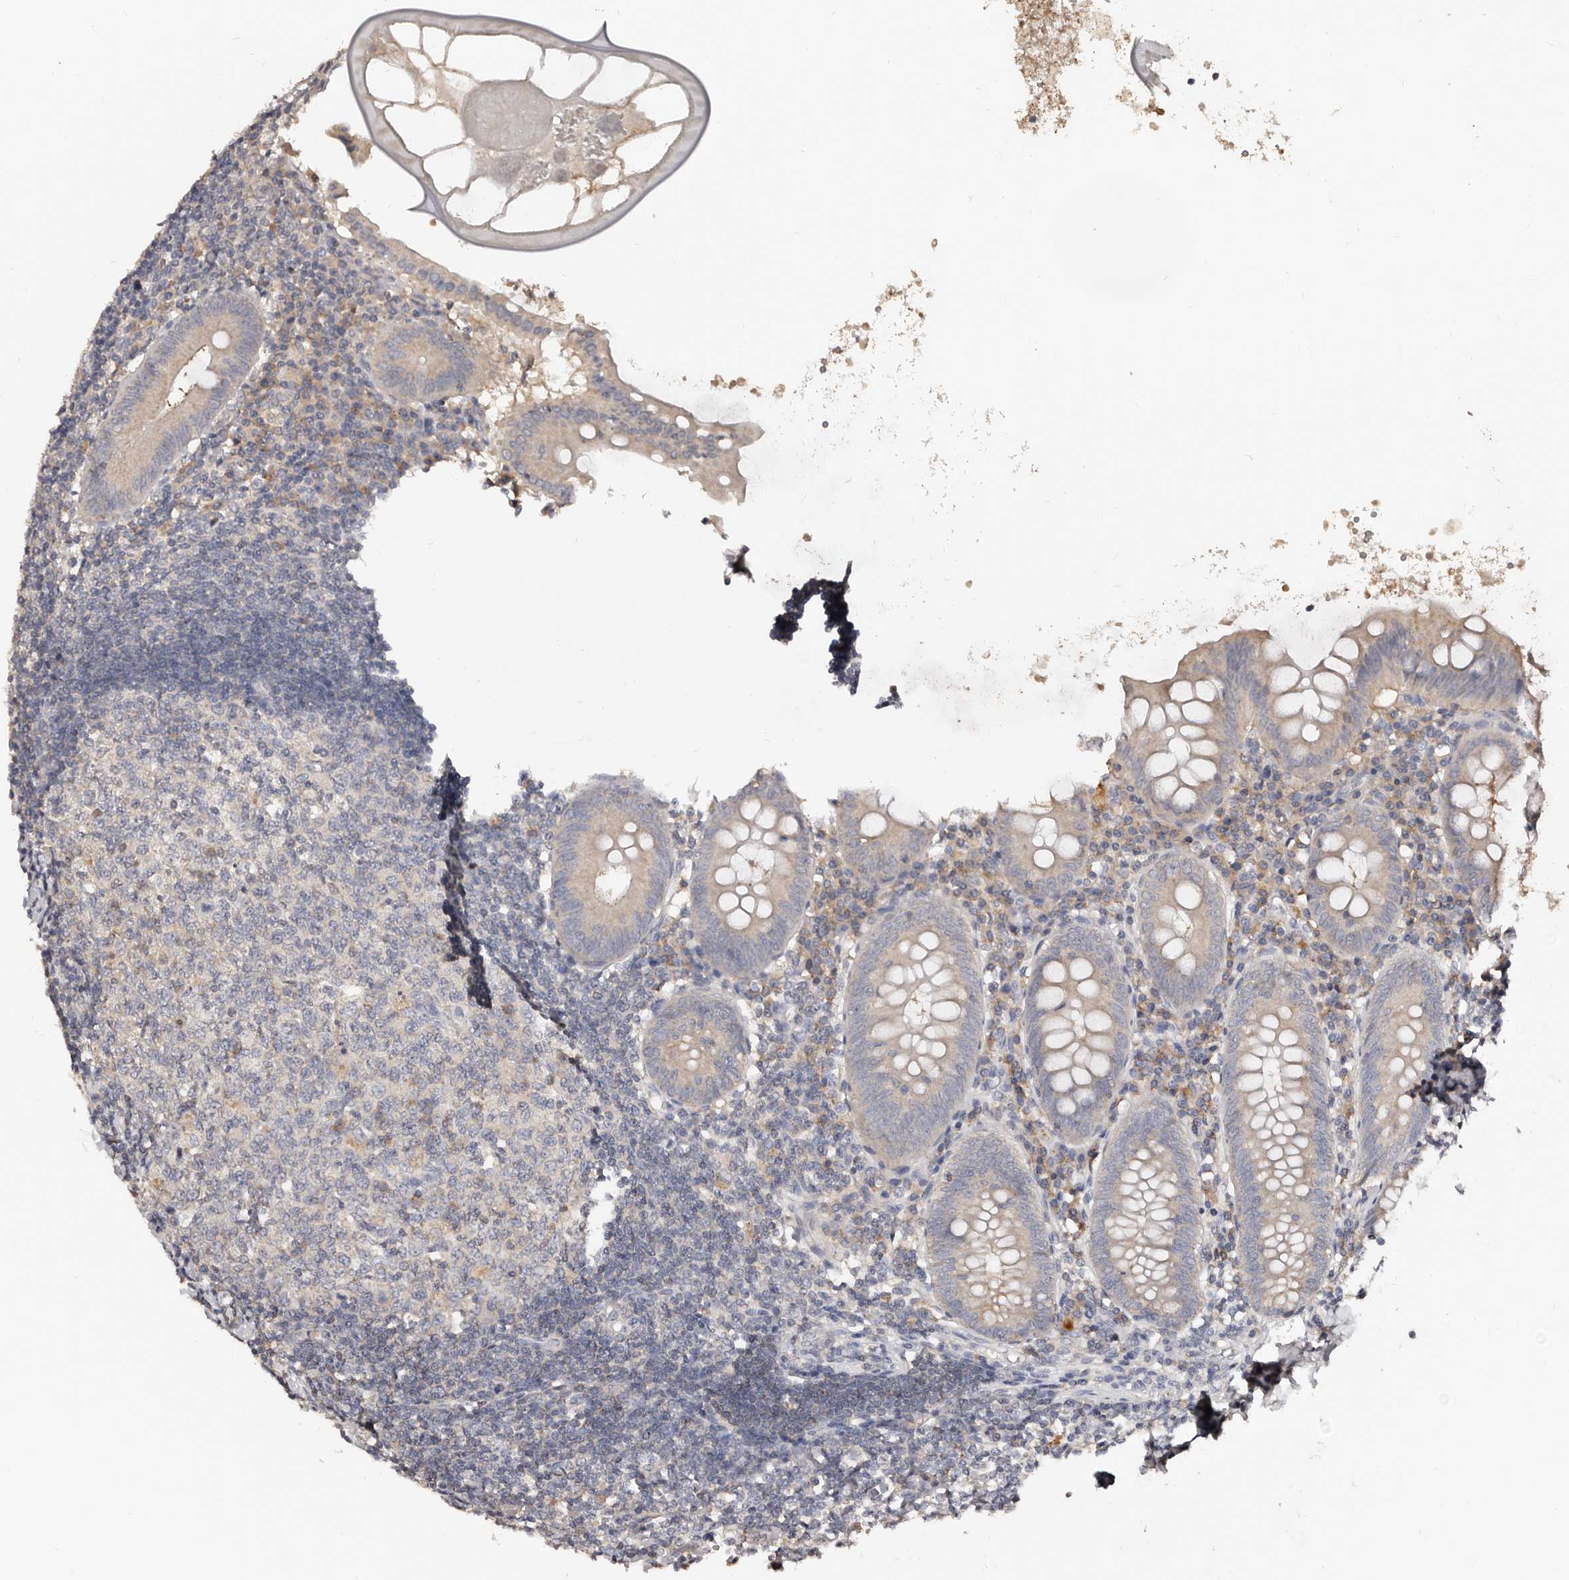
{"staining": {"intensity": "weak", "quantity": "<25%", "location": "cytoplasmic/membranous"}, "tissue": "appendix", "cell_type": "Glandular cells", "image_type": "normal", "snomed": [{"axis": "morphology", "description": "Normal tissue, NOS"}, {"axis": "topography", "description": "Appendix"}], "caption": "The histopathology image displays no staining of glandular cells in unremarkable appendix. (DAB (3,3'-diaminobenzidine) IHC with hematoxylin counter stain).", "gene": "SLC39A2", "patient": {"sex": "female", "age": 54}}